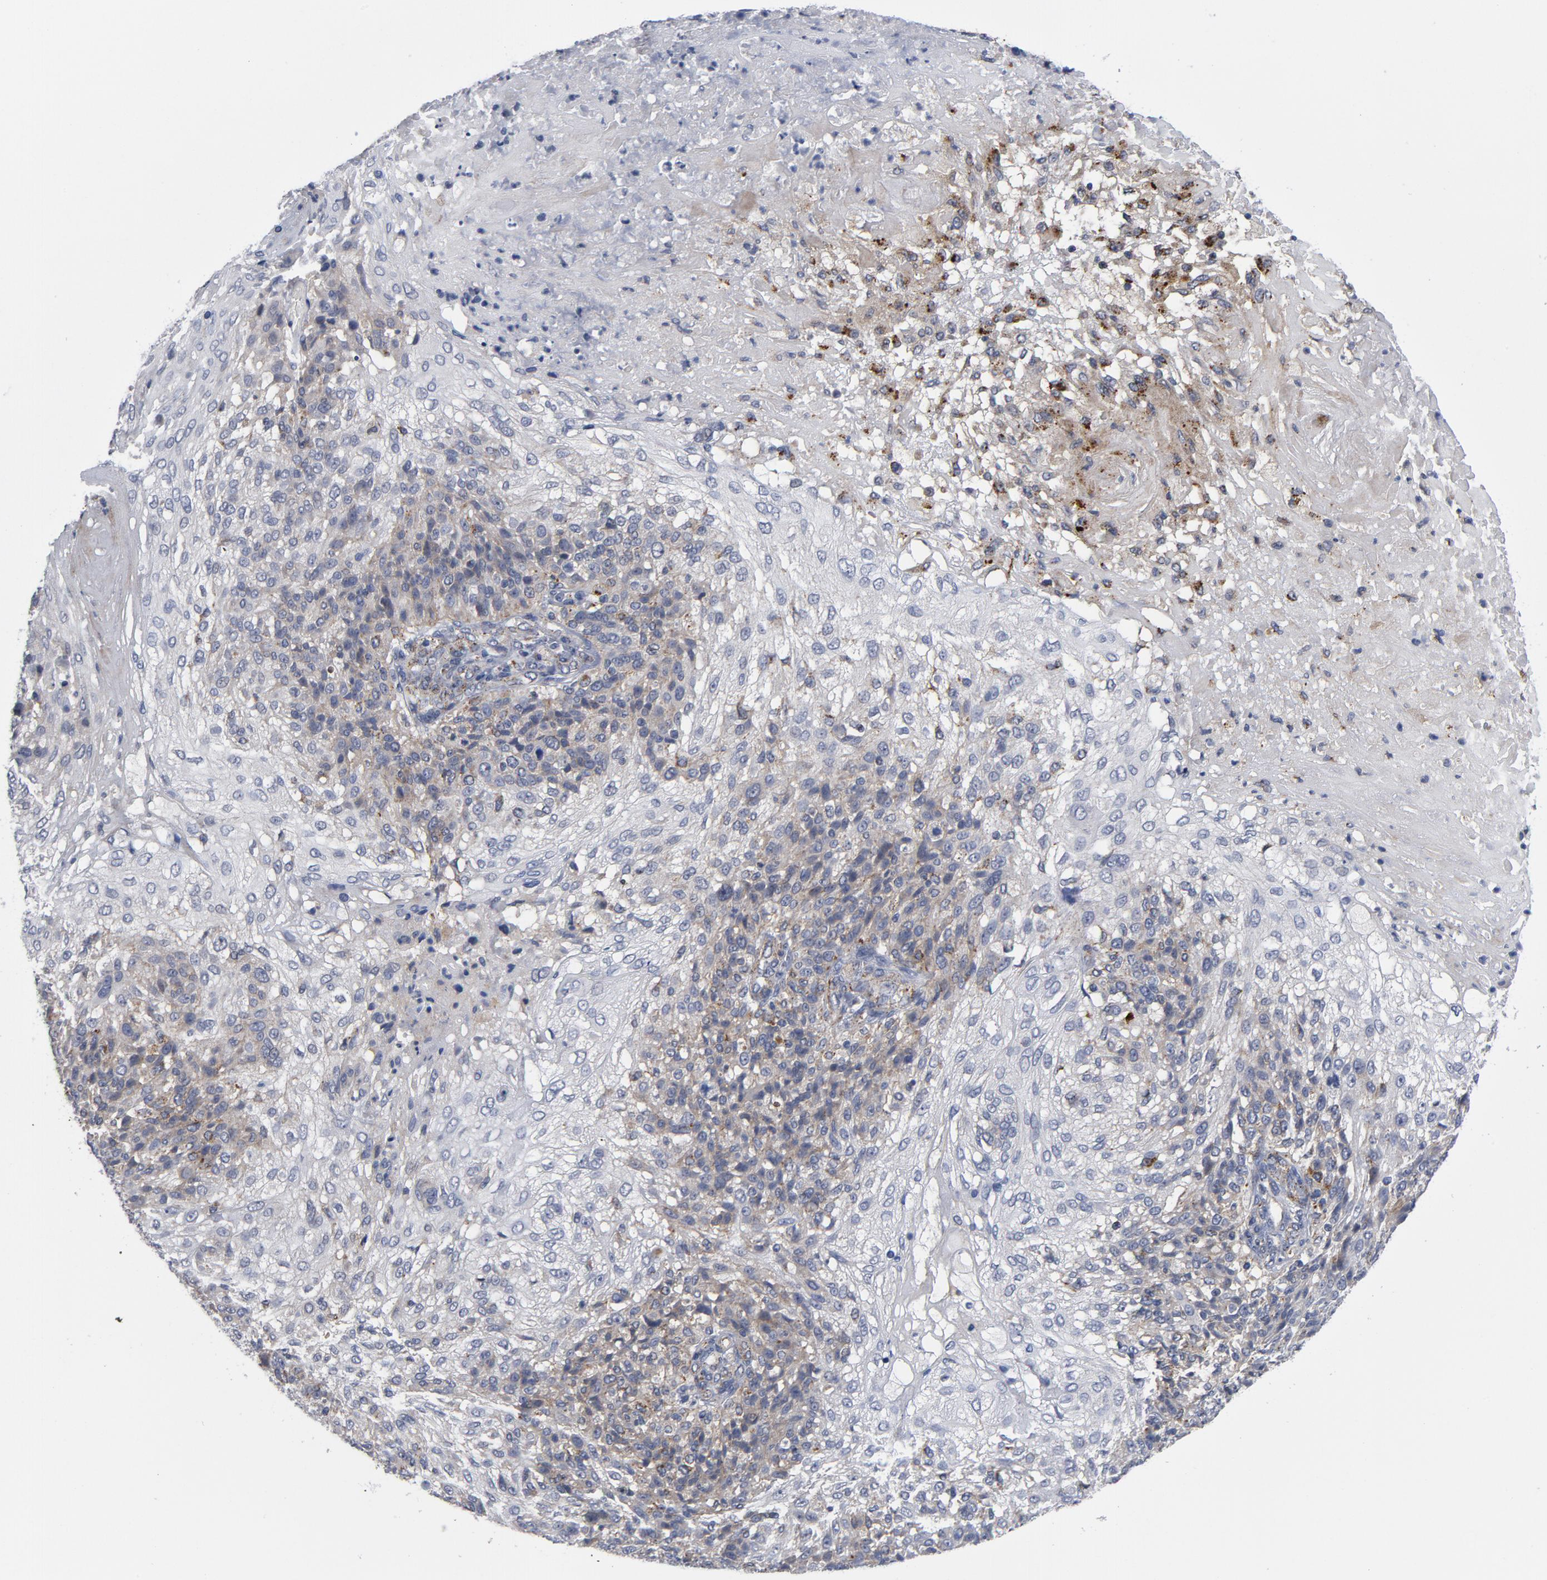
{"staining": {"intensity": "weak", "quantity": "<25%", "location": "cytoplasmic/membranous"}, "tissue": "skin cancer", "cell_type": "Tumor cells", "image_type": "cancer", "snomed": [{"axis": "morphology", "description": "Normal tissue, NOS"}, {"axis": "morphology", "description": "Squamous cell carcinoma, NOS"}, {"axis": "topography", "description": "Skin"}], "caption": "This is an immunohistochemistry photomicrograph of human skin cancer (squamous cell carcinoma). There is no expression in tumor cells.", "gene": "AKT2", "patient": {"sex": "female", "age": 83}}